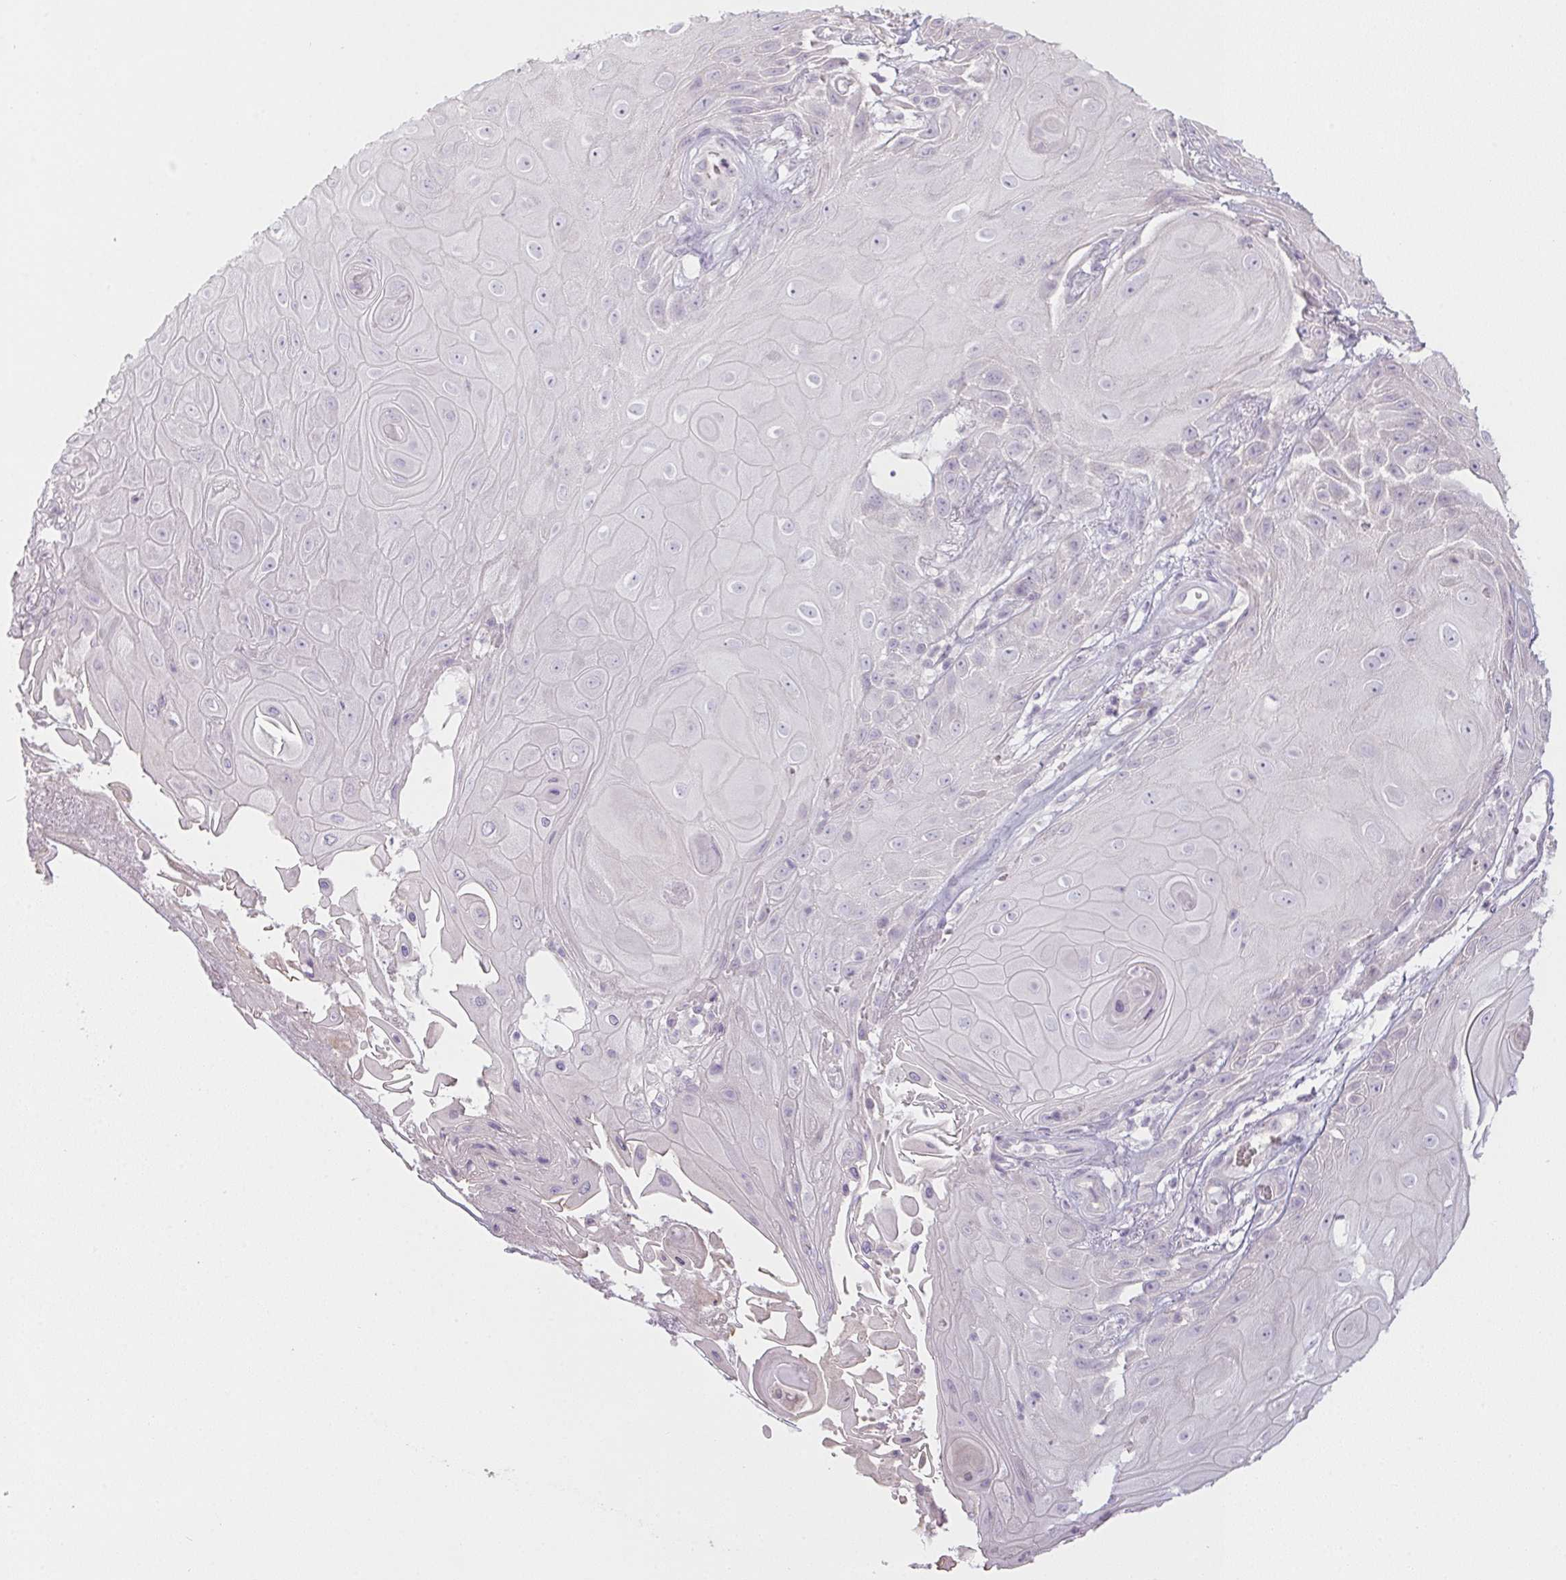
{"staining": {"intensity": "negative", "quantity": "none", "location": "none"}, "tissue": "skin cancer", "cell_type": "Tumor cells", "image_type": "cancer", "snomed": [{"axis": "morphology", "description": "Squamous cell carcinoma, NOS"}, {"axis": "topography", "description": "Skin"}], "caption": "DAB (3,3'-diaminobenzidine) immunohistochemical staining of skin cancer reveals no significant expression in tumor cells.", "gene": "CTCFL", "patient": {"sex": "male", "age": 62}}